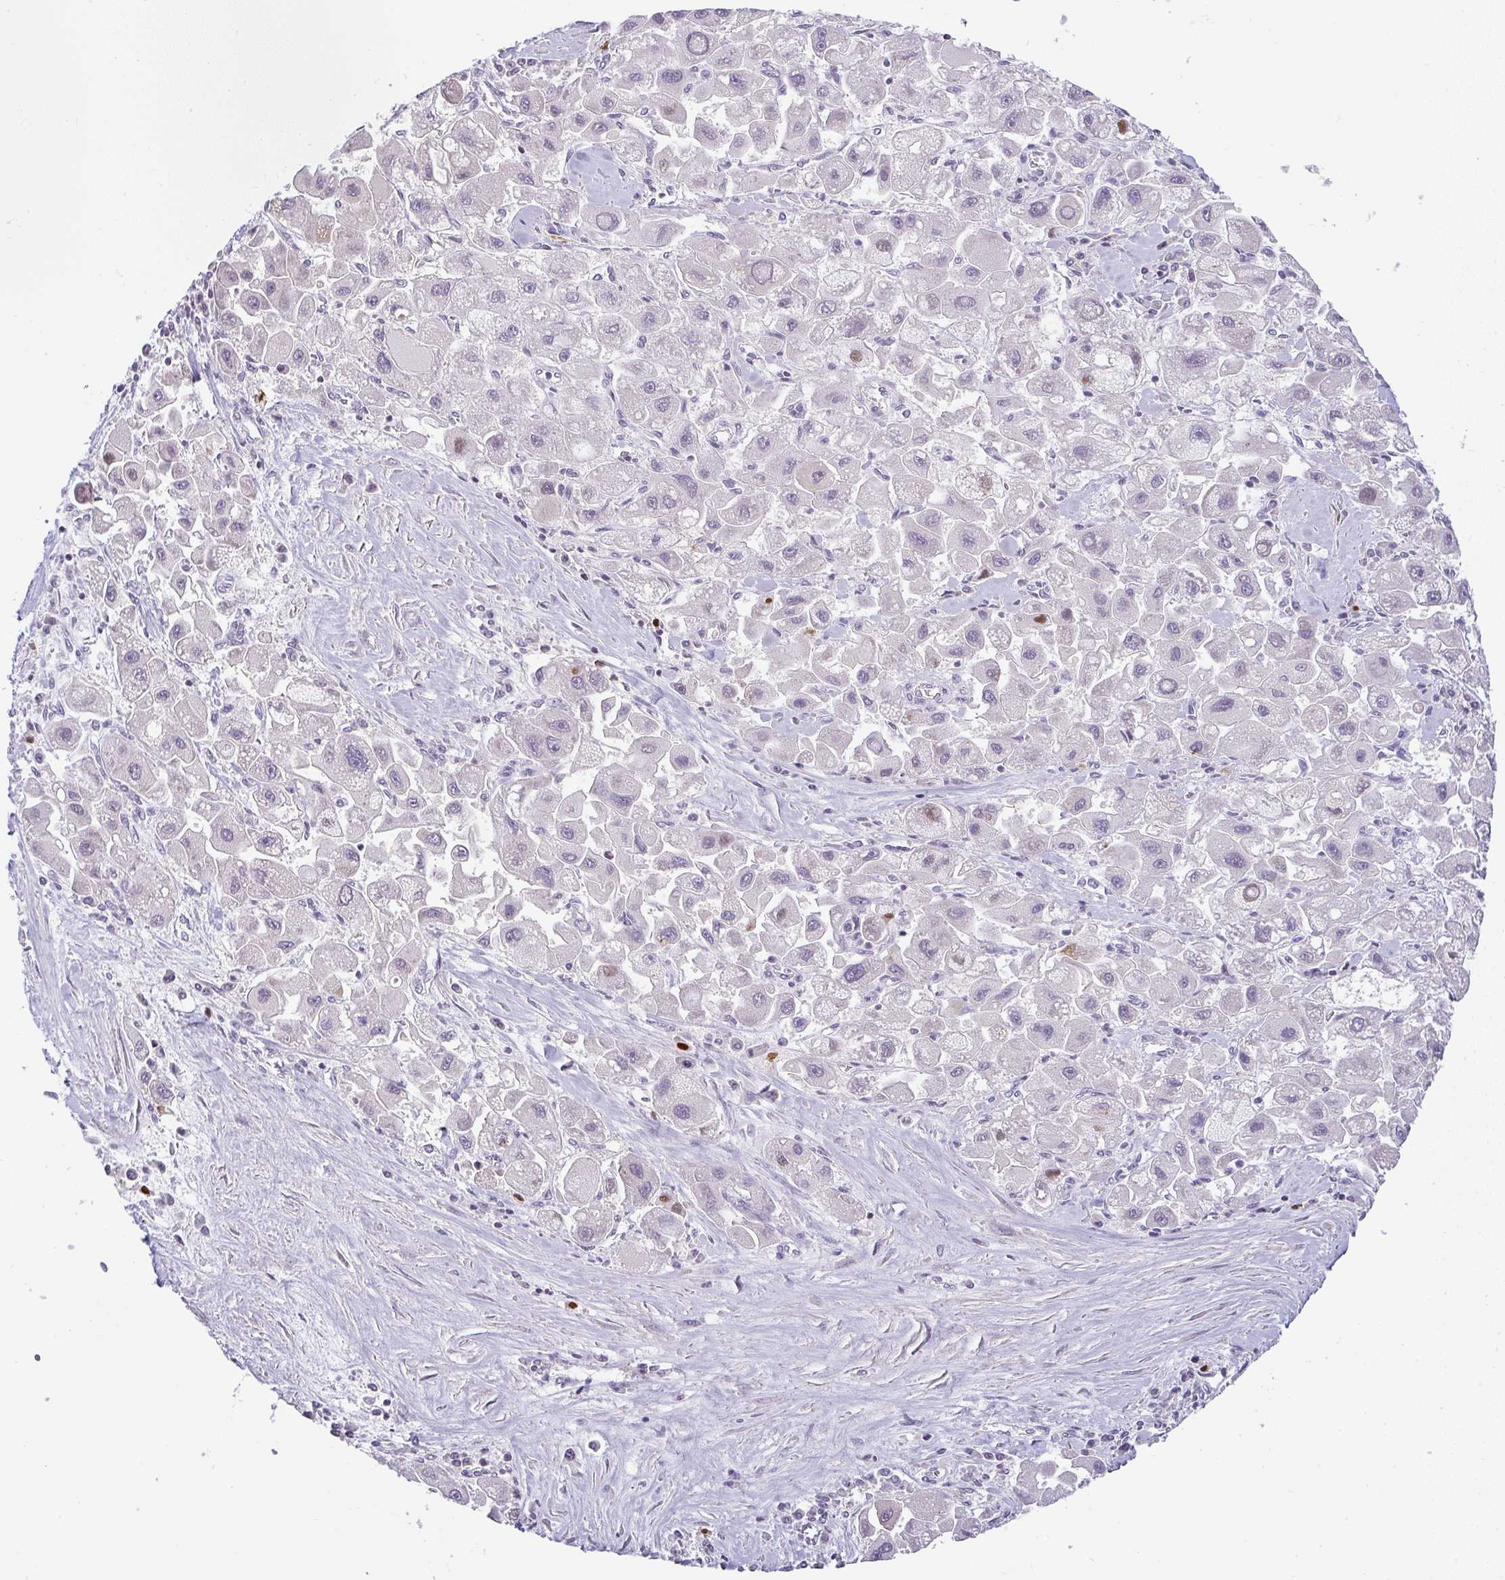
{"staining": {"intensity": "negative", "quantity": "none", "location": "none"}, "tissue": "liver cancer", "cell_type": "Tumor cells", "image_type": "cancer", "snomed": [{"axis": "morphology", "description": "Carcinoma, Hepatocellular, NOS"}, {"axis": "topography", "description": "Liver"}], "caption": "DAB immunohistochemical staining of human liver hepatocellular carcinoma reveals no significant expression in tumor cells.", "gene": "CACNA1S", "patient": {"sex": "male", "age": 24}}